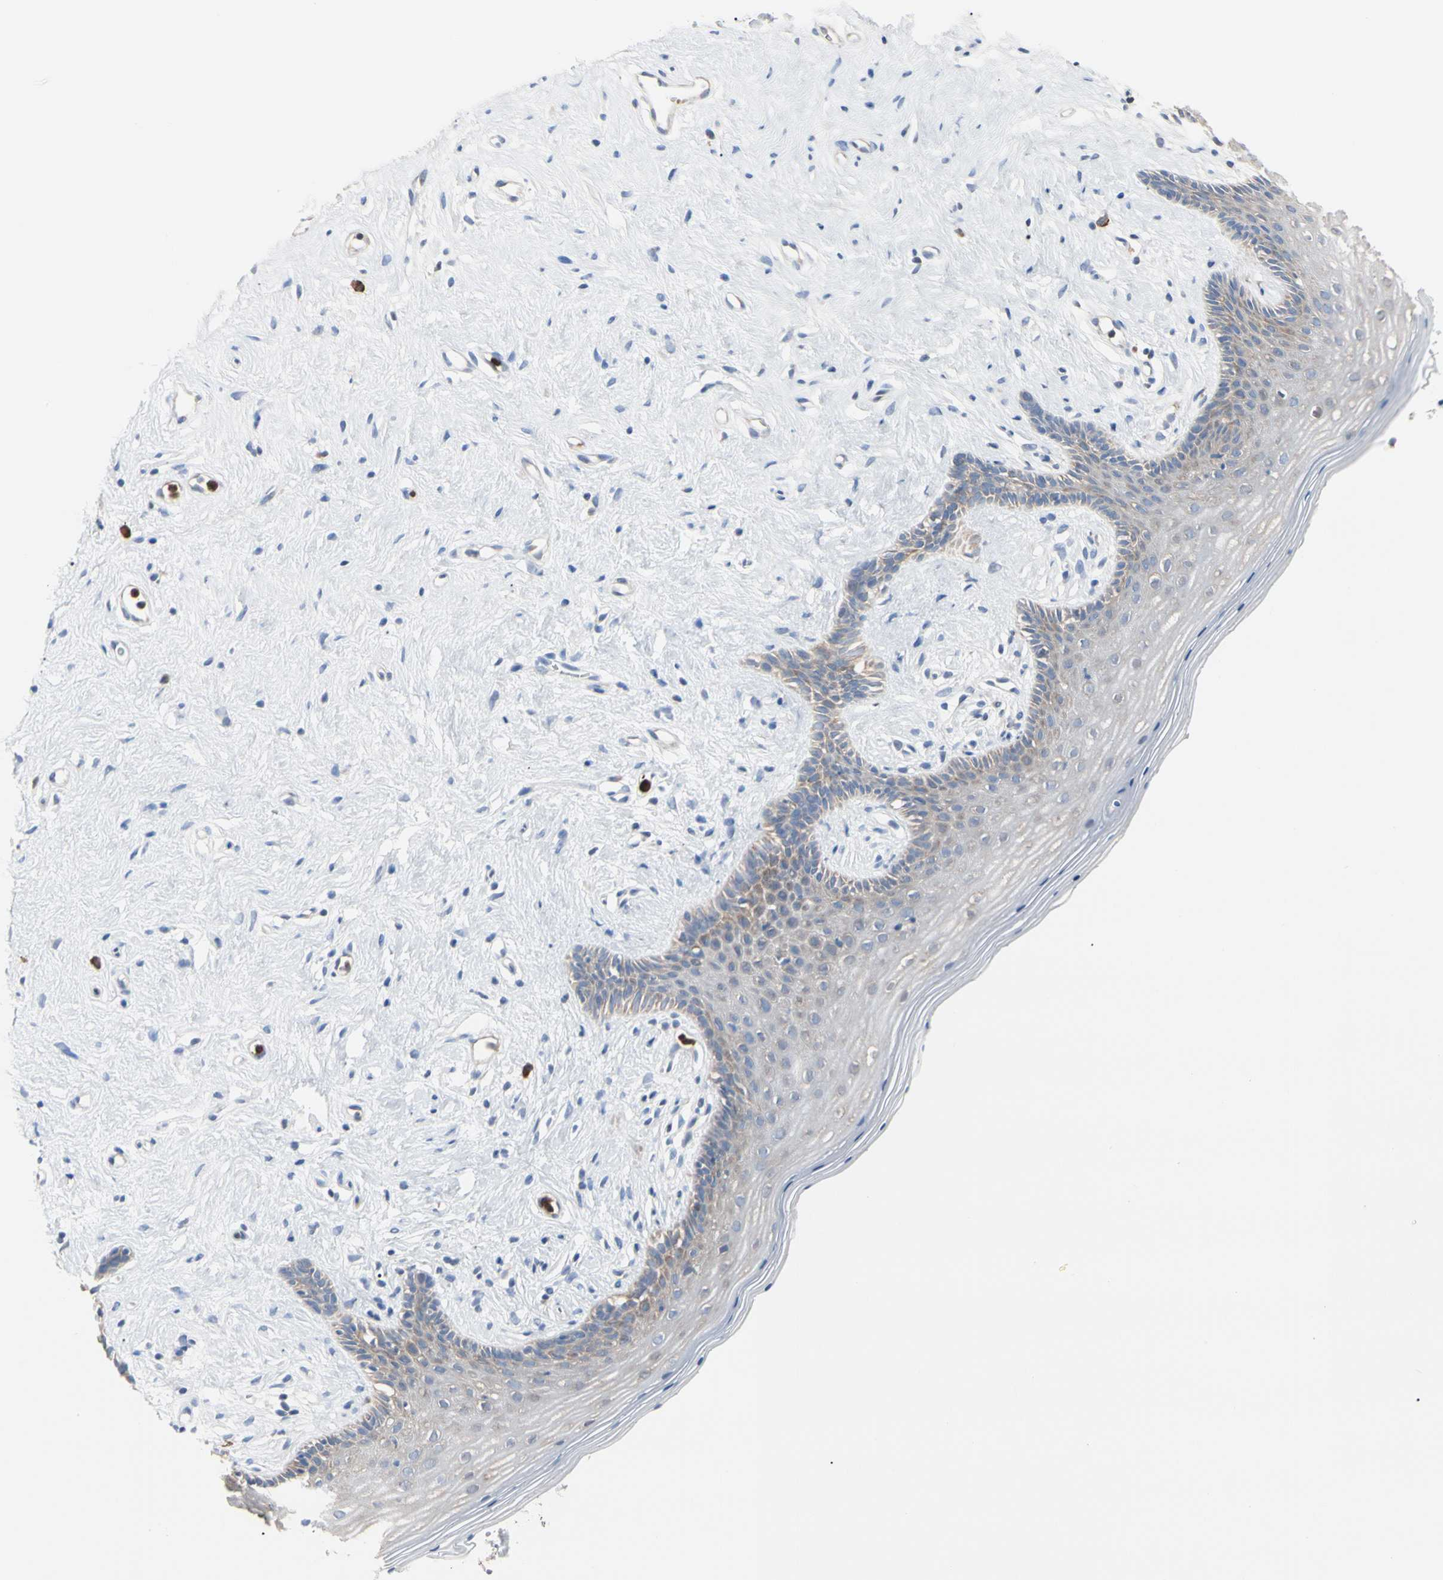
{"staining": {"intensity": "moderate", "quantity": "<25%", "location": "cytoplasmic/membranous"}, "tissue": "vagina", "cell_type": "Squamous epithelial cells", "image_type": "normal", "snomed": [{"axis": "morphology", "description": "Normal tissue, NOS"}, {"axis": "topography", "description": "Vagina"}], "caption": "Vagina stained for a protein reveals moderate cytoplasmic/membranous positivity in squamous epithelial cells.", "gene": "MCL1", "patient": {"sex": "female", "age": 44}}